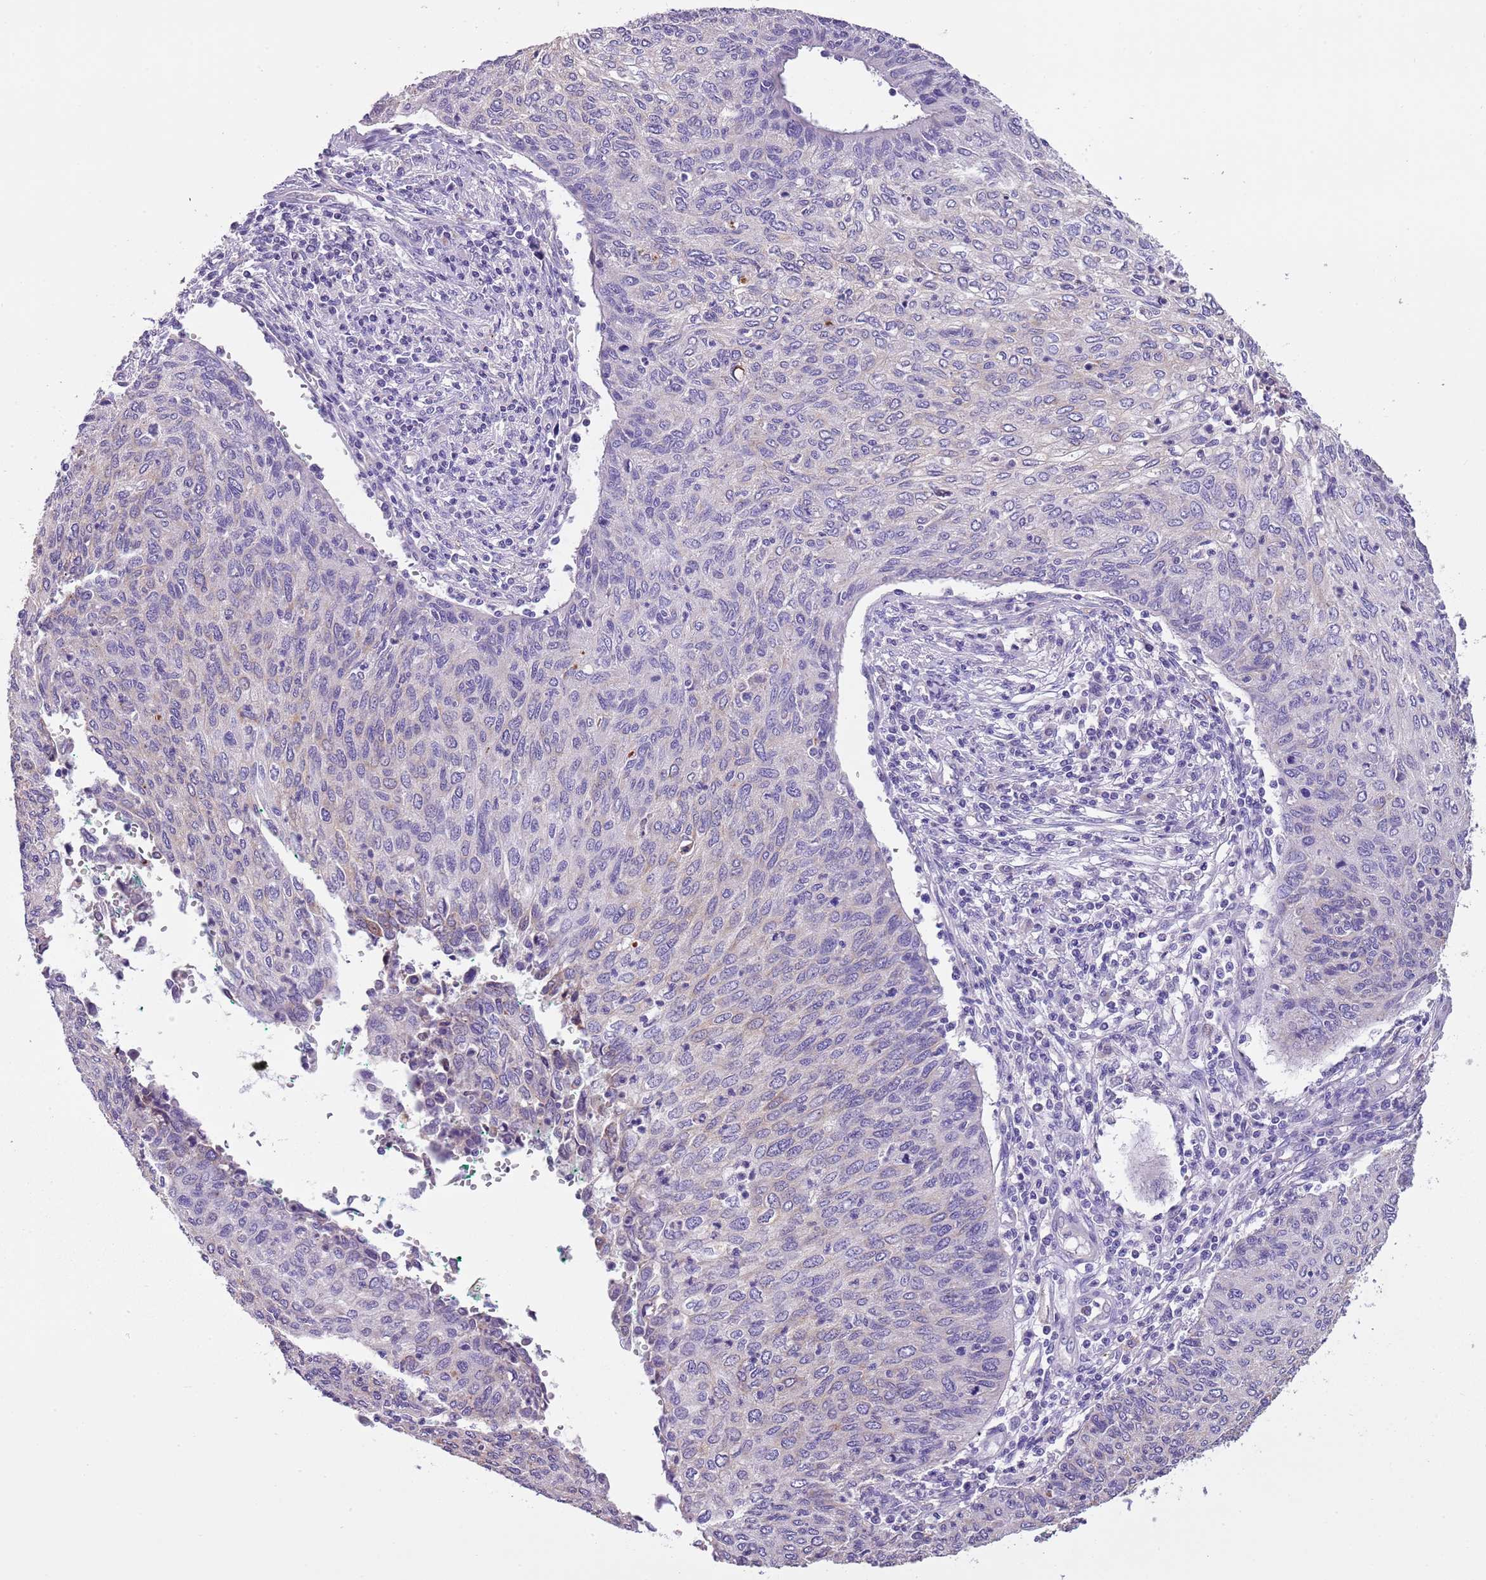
{"staining": {"intensity": "negative", "quantity": "none", "location": "none"}, "tissue": "cervical cancer", "cell_type": "Tumor cells", "image_type": "cancer", "snomed": [{"axis": "morphology", "description": "Squamous cell carcinoma, NOS"}, {"axis": "topography", "description": "Cervix"}], "caption": "A micrograph of human cervical cancer is negative for staining in tumor cells. Nuclei are stained in blue.", "gene": "HES3", "patient": {"sex": "female", "age": 38}}